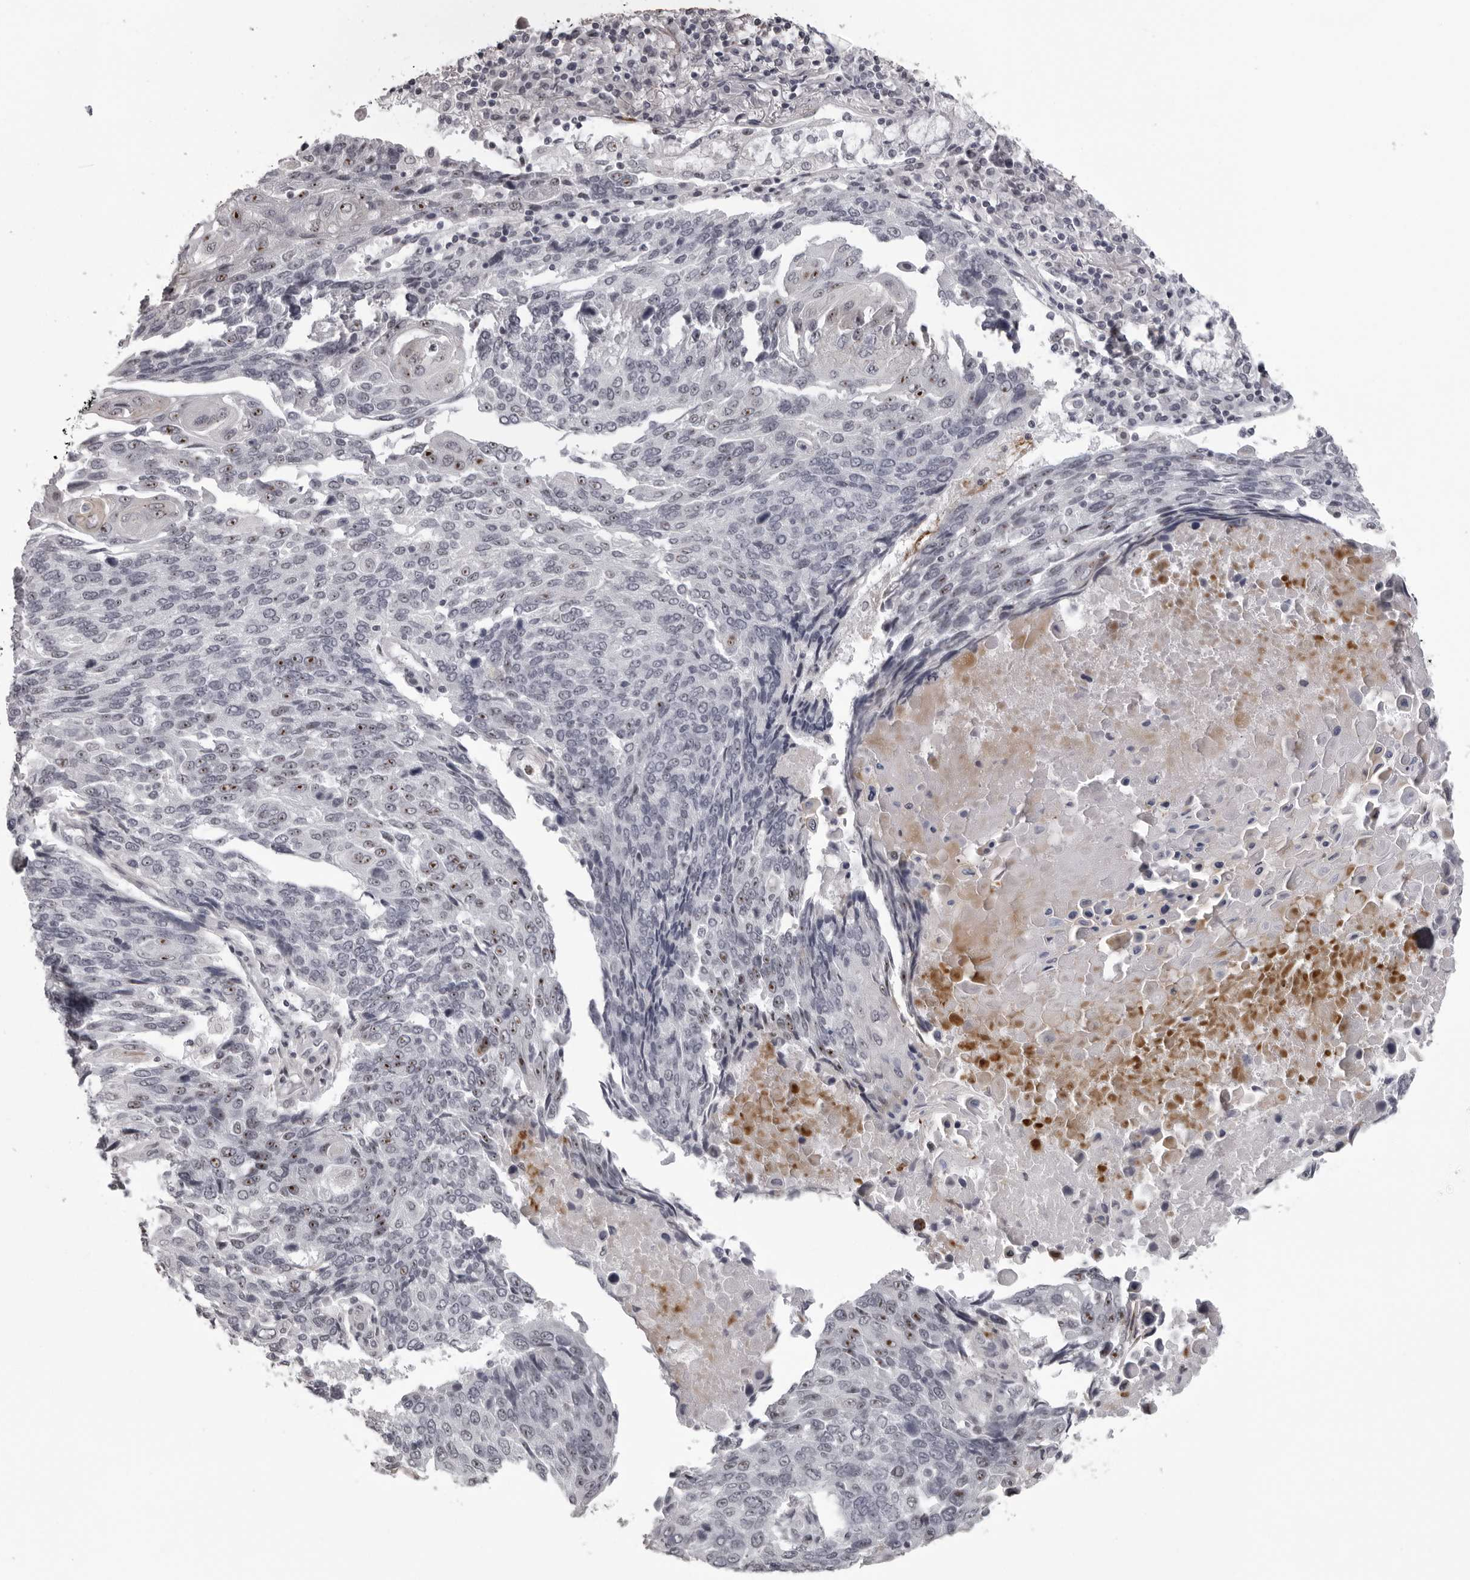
{"staining": {"intensity": "moderate", "quantity": "<25%", "location": "nuclear"}, "tissue": "lung cancer", "cell_type": "Tumor cells", "image_type": "cancer", "snomed": [{"axis": "morphology", "description": "Squamous cell carcinoma, NOS"}, {"axis": "topography", "description": "Lung"}], "caption": "The micrograph demonstrates a brown stain indicating the presence of a protein in the nuclear of tumor cells in lung squamous cell carcinoma.", "gene": "HELZ", "patient": {"sex": "male", "age": 66}}